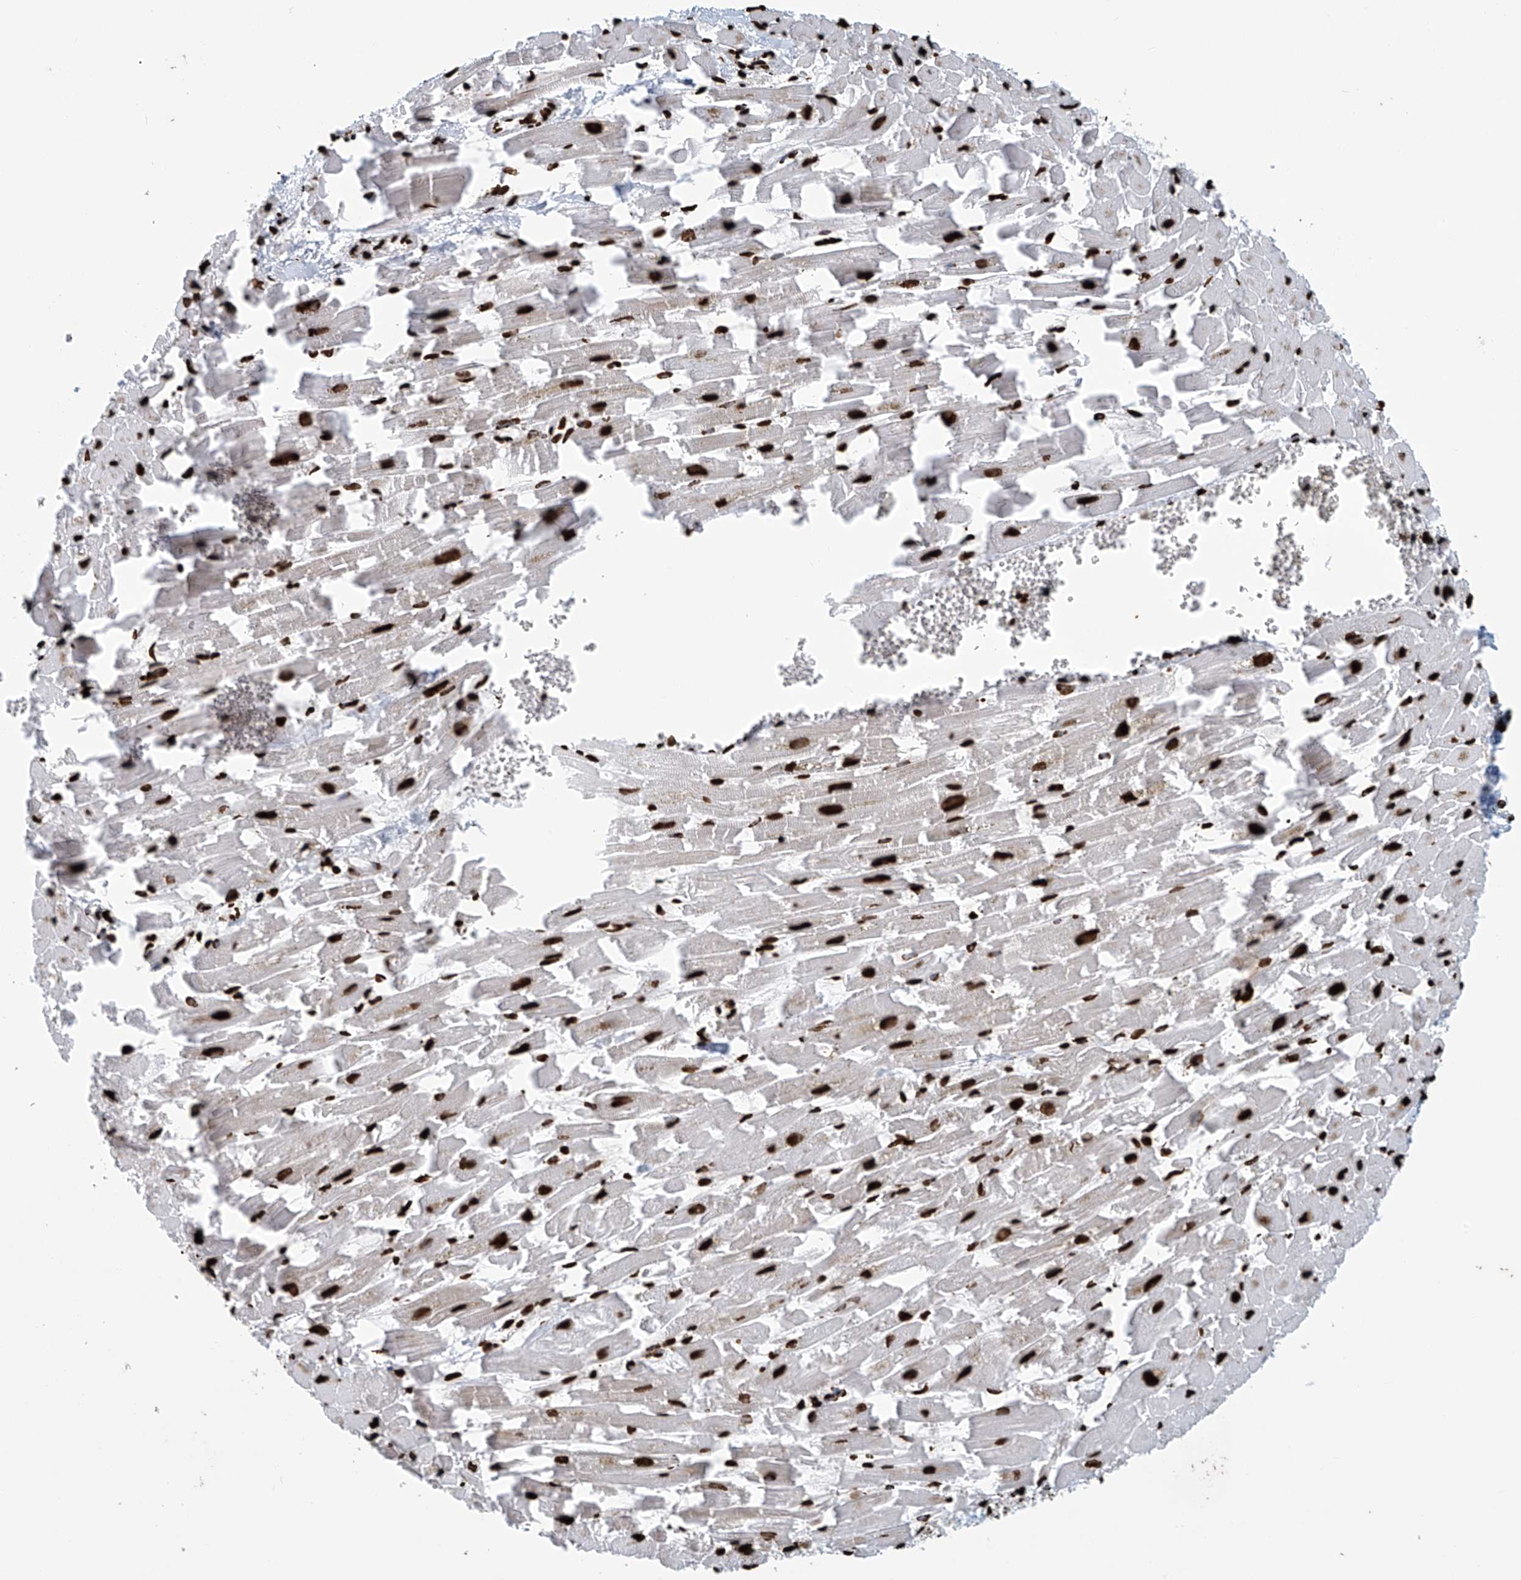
{"staining": {"intensity": "strong", "quantity": ">75%", "location": "nuclear"}, "tissue": "heart muscle", "cell_type": "Cardiomyocytes", "image_type": "normal", "snomed": [{"axis": "morphology", "description": "Normal tissue, NOS"}, {"axis": "topography", "description": "Heart"}], "caption": "The histopathology image shows immunohistochemical staining of normal heart muscle. There is strong nuclear expression is appreciated in about >75% of cardiomyocytes.", "gene": "DPPA2", "patient": {"sex": "female", "age": 64}}